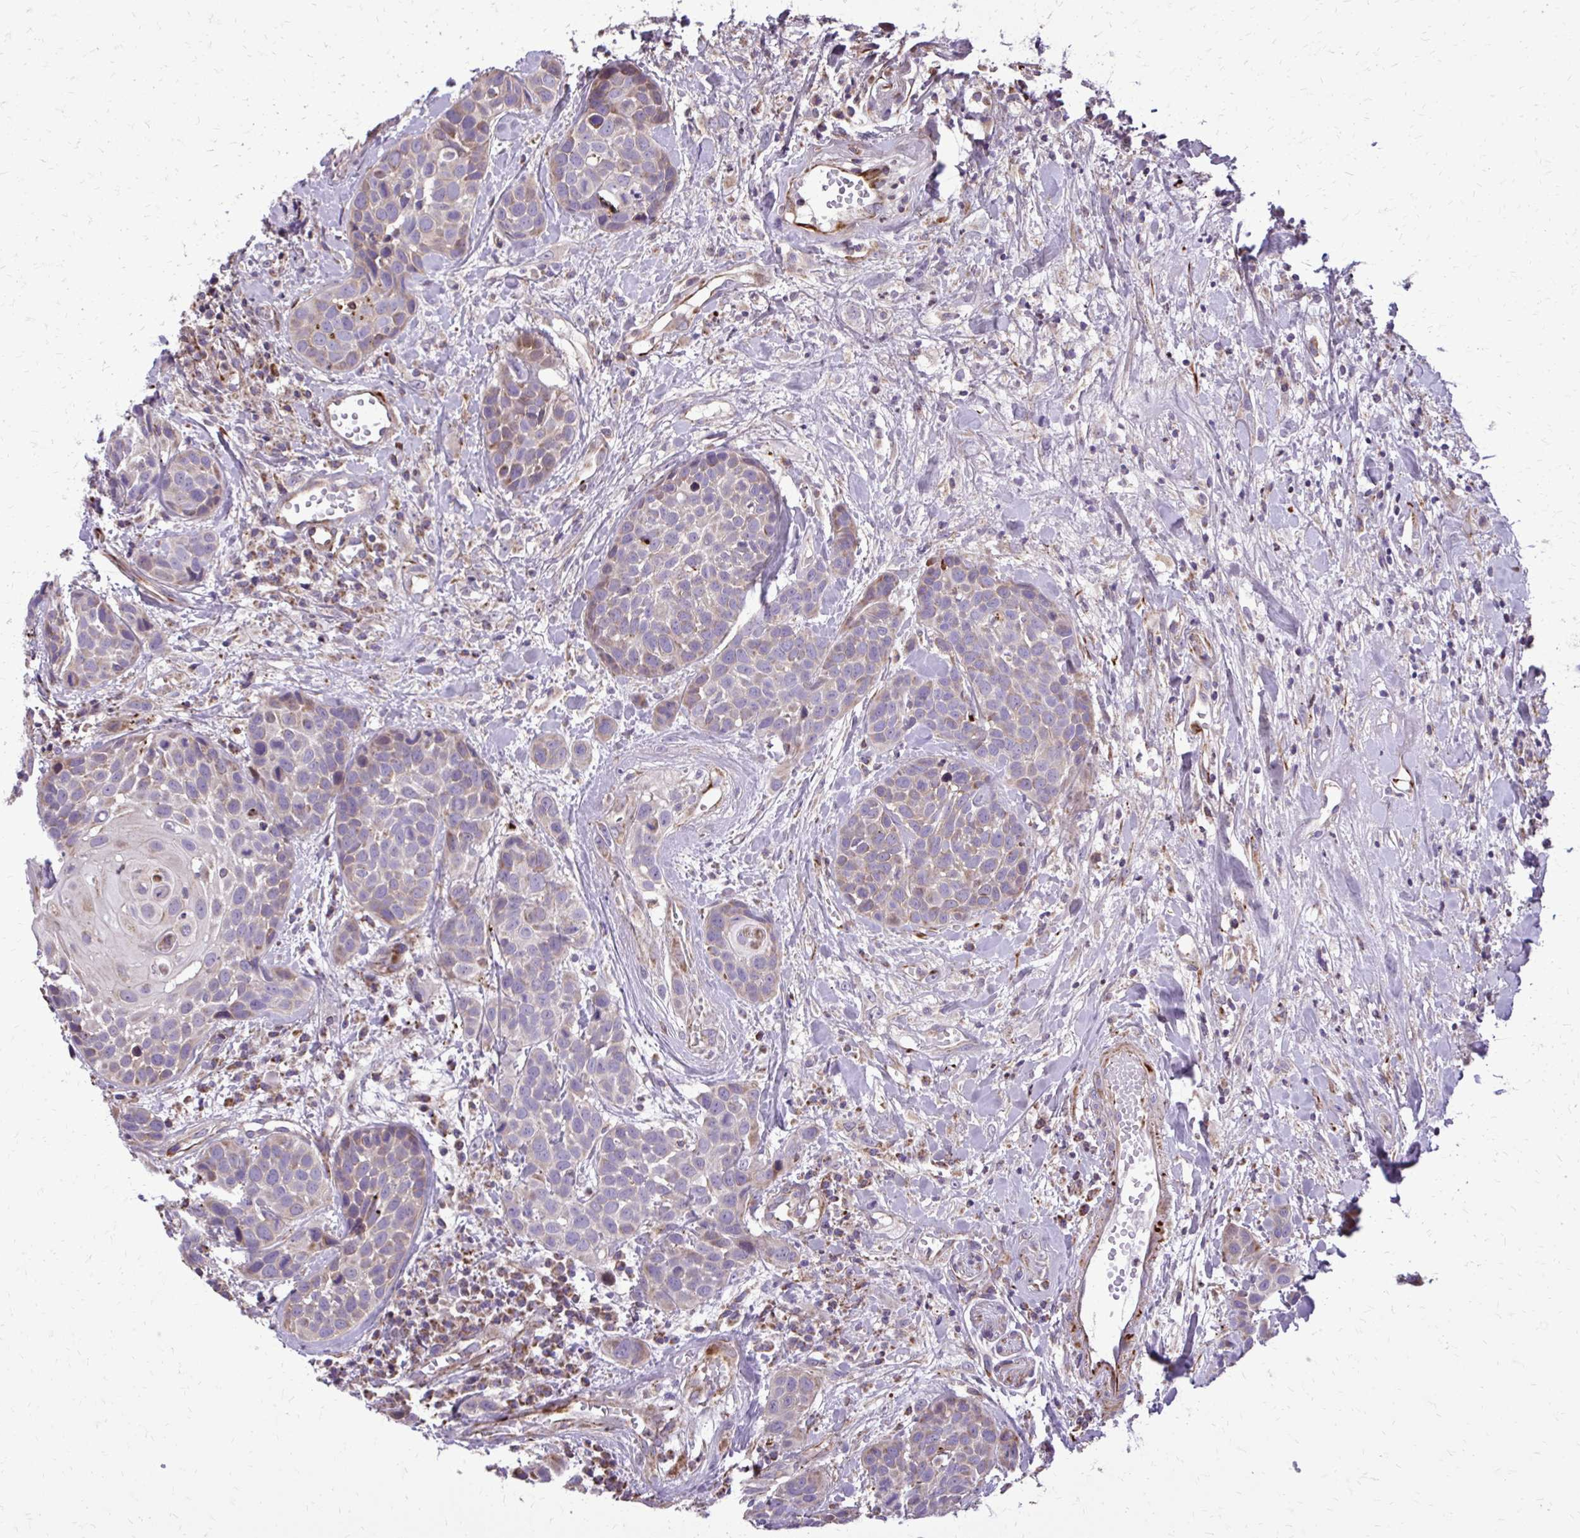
{"staining": {"intensity": "weak", "quantity": "<25%", "location": "cytoplasmic/membranous"}, "tissue": "head and neck cancer", "cell_type": "Tumor cells", "image_type": "cancer", "snomed": [{"axis": "morphology", "description": "Squamous cell carcinoma, NOS"}, {"axis": "topography", "description": "Head-Neck"}], "caption": "The micrograph exhibits no staining of tumor cells in head and neck squamous cell carcinoma.", "gene": "ABCC3", "patient": {"sex": "female", "age": 50}}